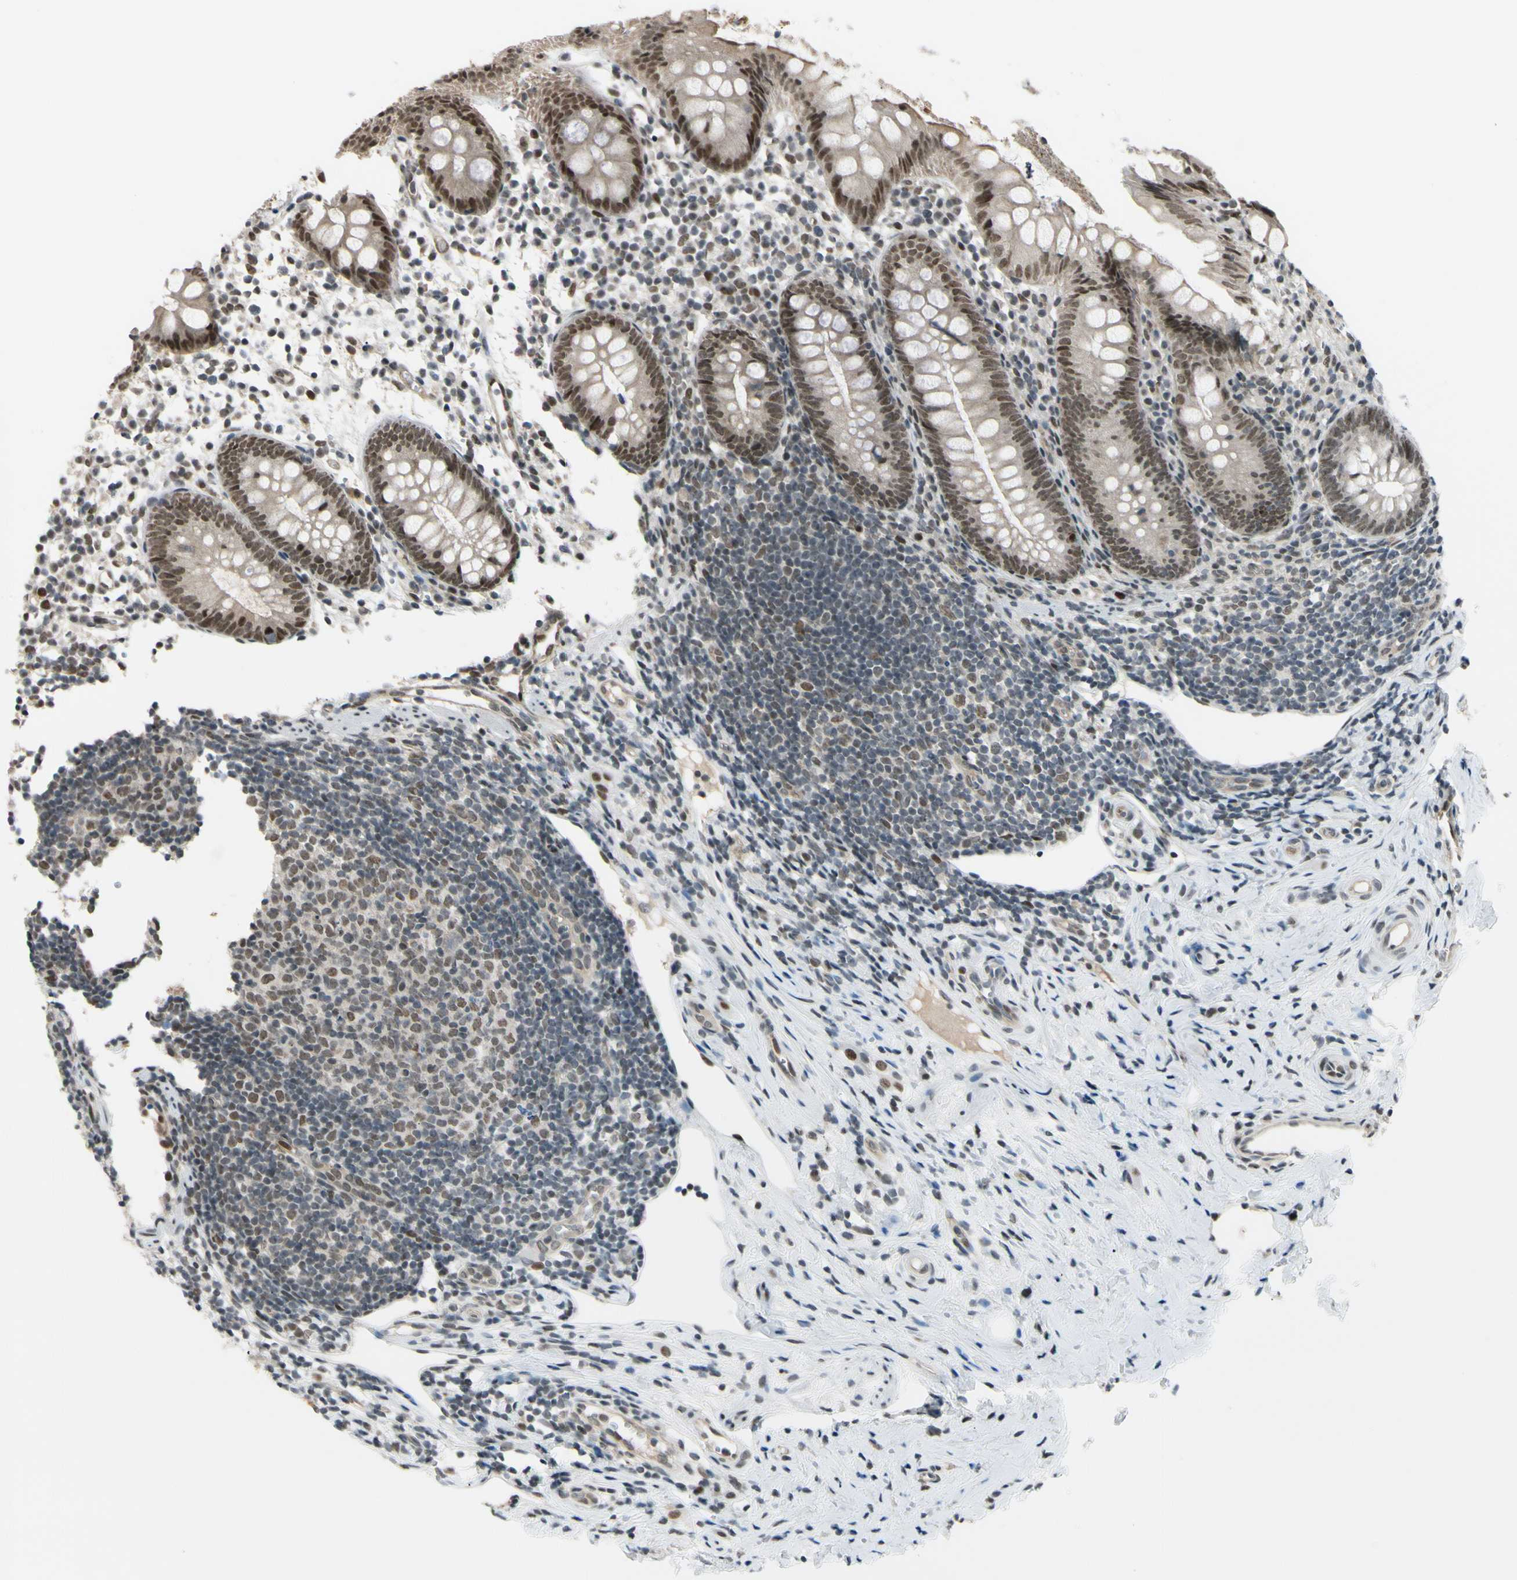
{"staining": {"intensity": "moderate", "quantity": ">75%", "location": "nuclear"}, "tissue": "appendix", "cell_type": "Glandular cells", "image_type": "normal", "snomed": [{"axis": "morphology", "description": "Normal tissue, NOS"}, {"axis": "topography", "description": "Appendix"}], "caption": "Immunohistochemical staining of benign appendix displays moderate nuclear protein expression in approximately >75% of glandular cells.", "gene": "SUFU", "patient": {"sex": "female", "age": 20}}